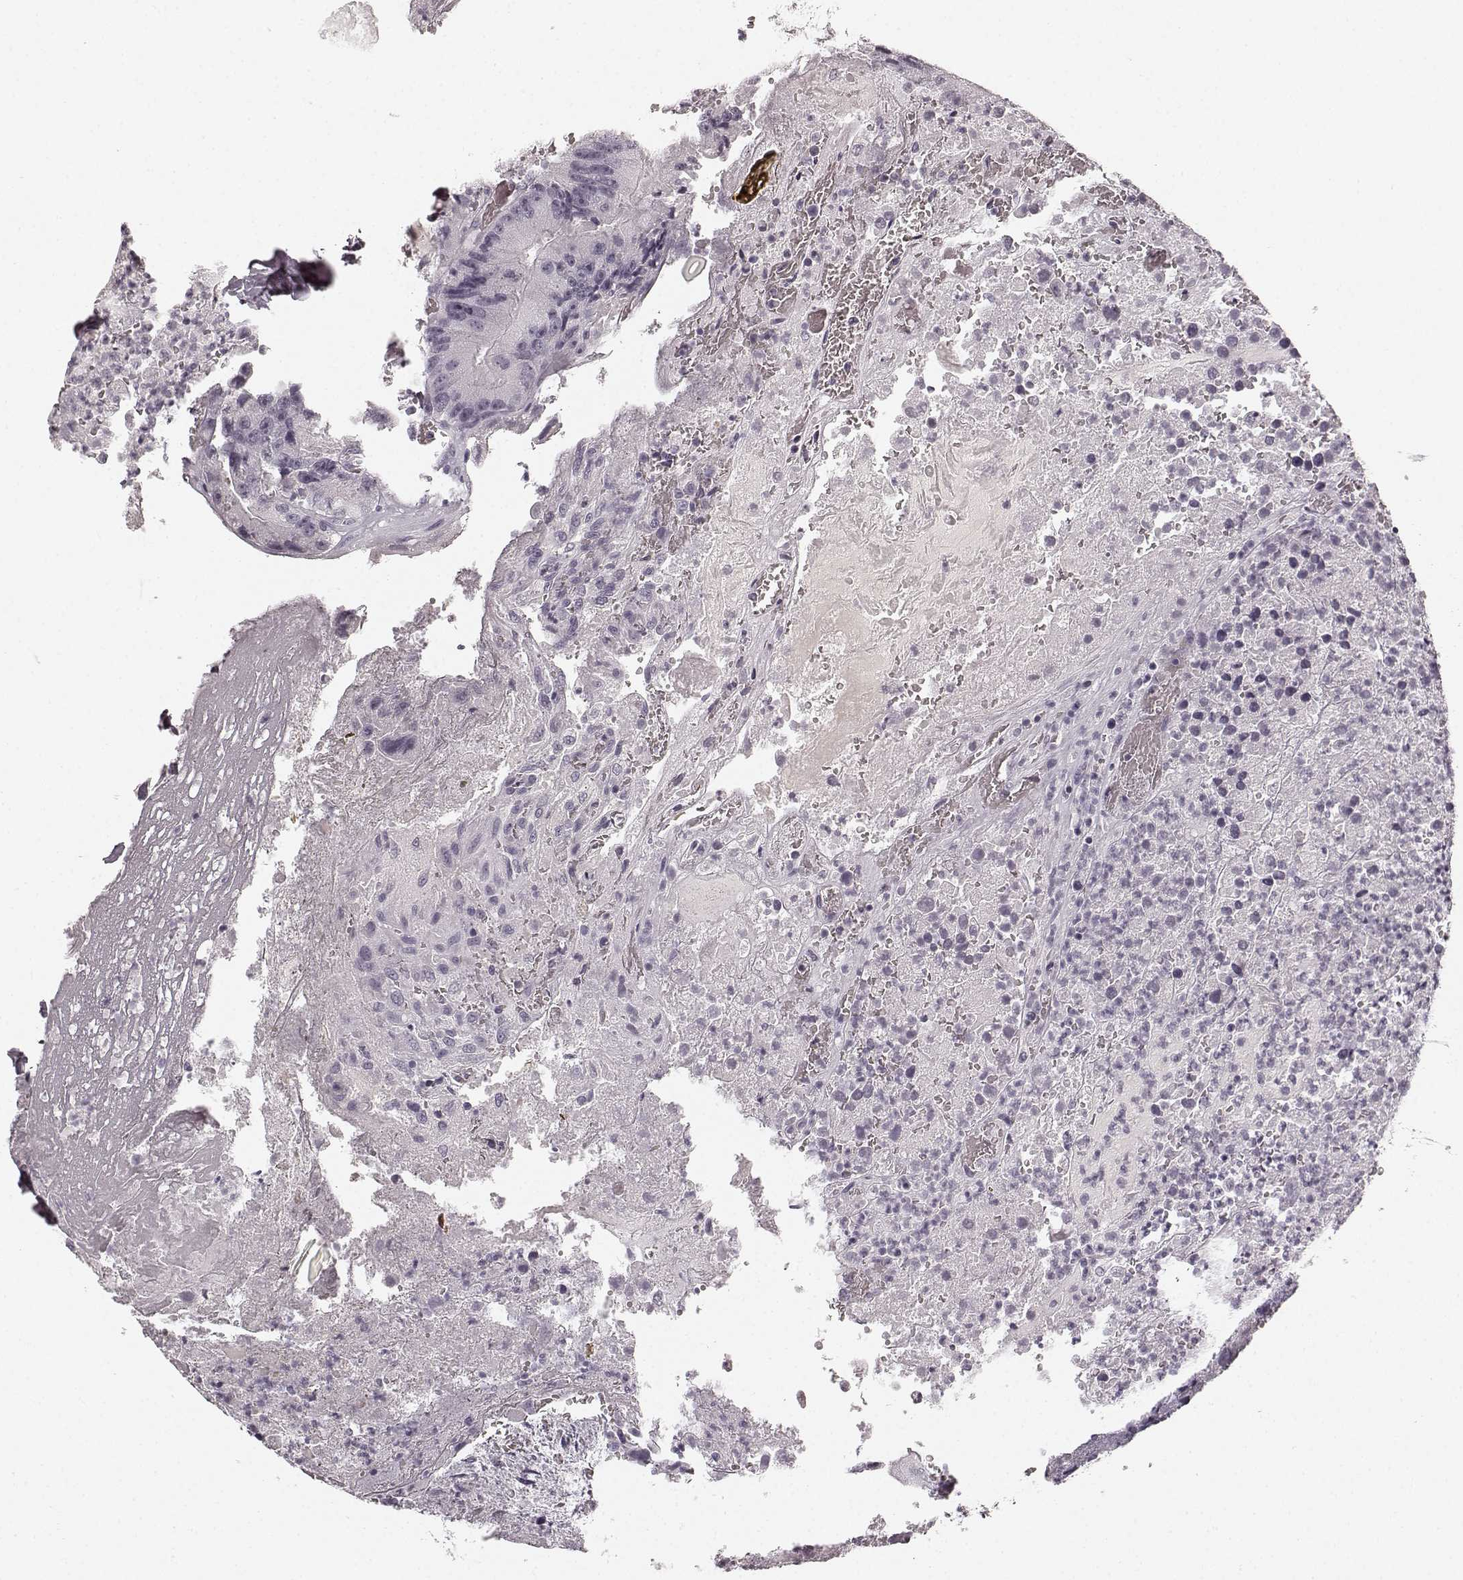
{"staining": {"intensity": "negative", "quantity": "none", "location": "none"}, "tissue": "colorectal cancer", "cell_type": "Tumor cells", "image_type": "cancer", "snomed": [{"axis": "morphology", "description": "Adenocarcinoma, NOS"}, {"axis": "topography", "description": "Colon"}], "caption": "Tumor cells show no significant positivity in colorectal cancer.", "gene": "TMPRSS15", "patient": {"sex": "female", "age": 86}}